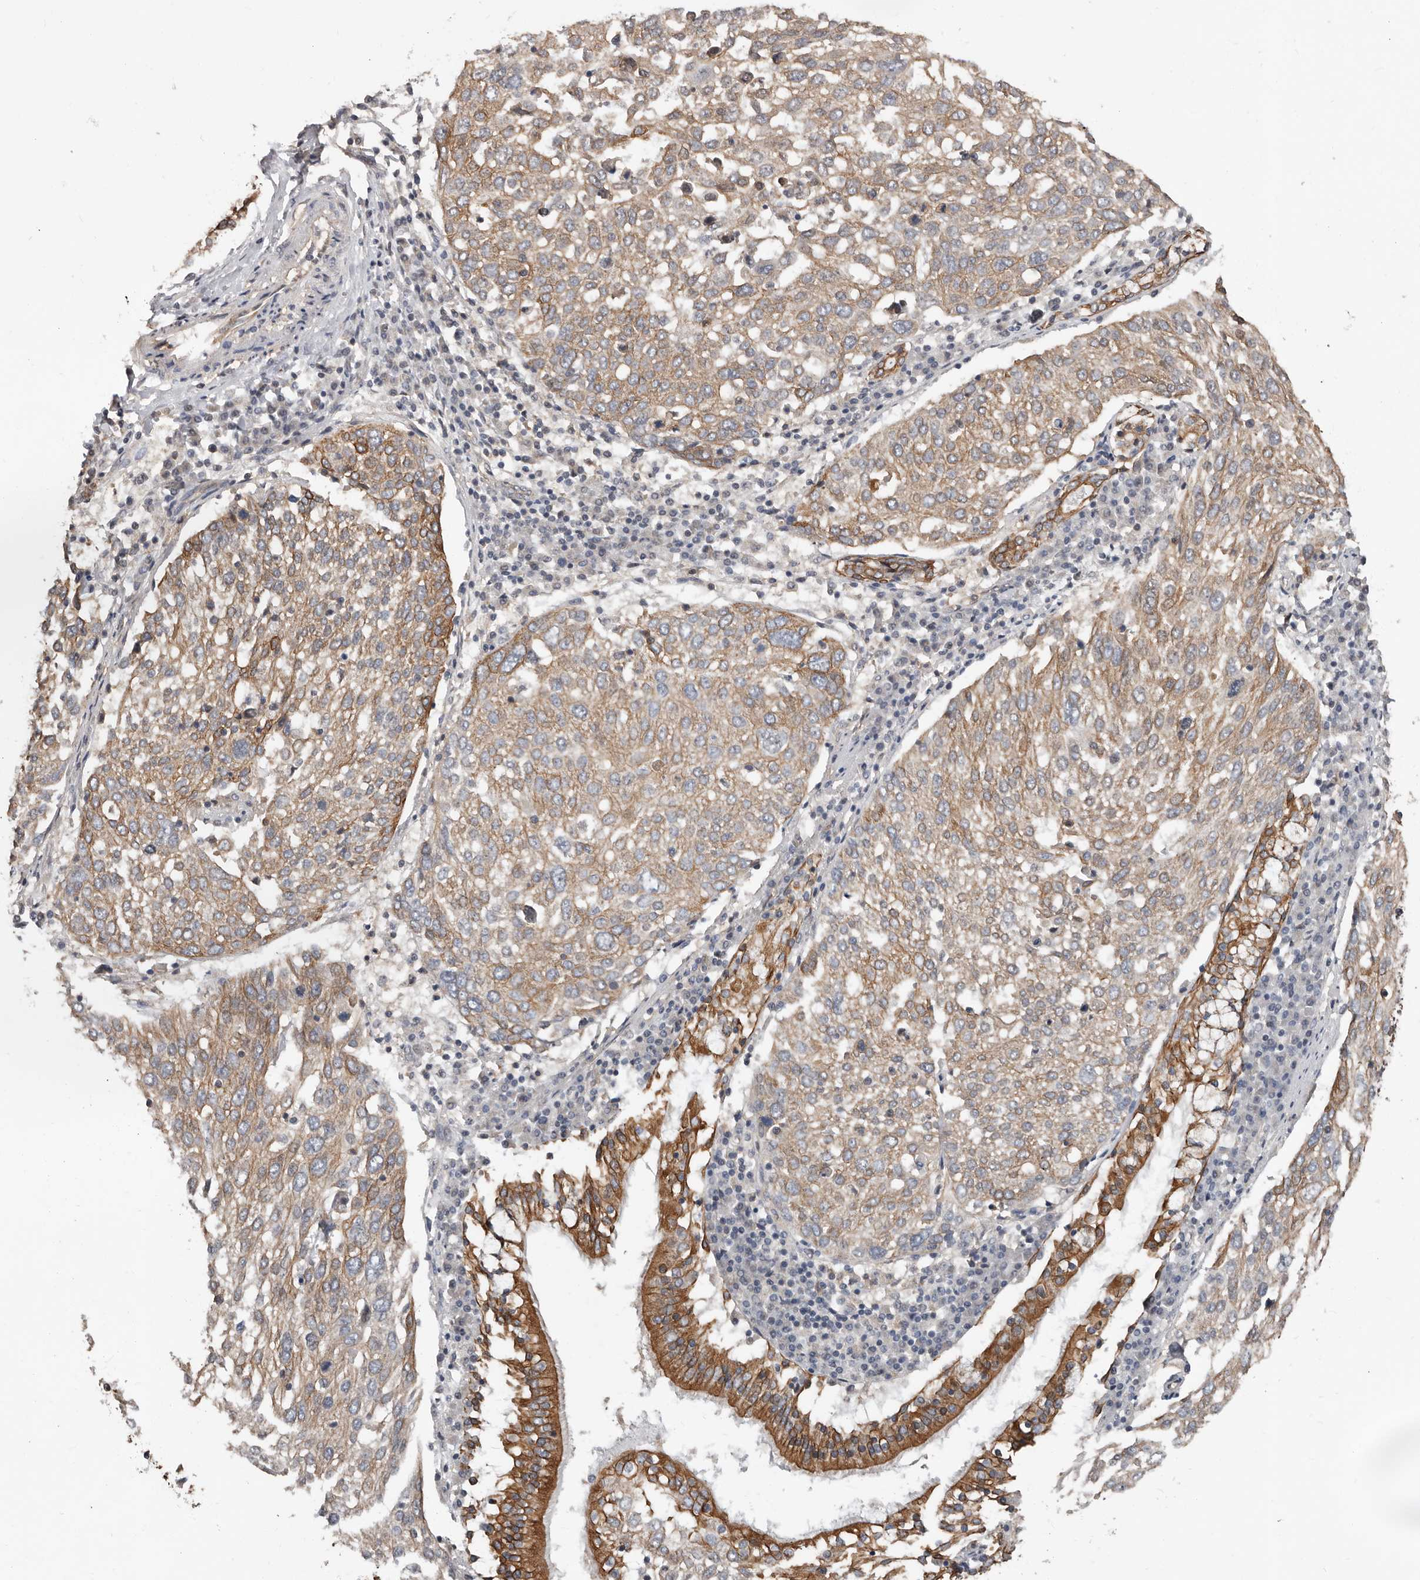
{"staining": {"intensity": "weak", "quantity": ">75%", "location": "cytoplasmic/membranous"}, "tissue": "lung cancer", "cell_type": "Tumor cells", "image_type": "cancer", "snomed": [{"axis": "morphology", "description": "Squamous cell carcinoma, NOS"}, {"axis": "topography", "description": "Lung"}], "caption": "Immunohistochemical staining of lung cancer (squamous cell carcinoma) displays low levels of weak cytoplasmic/membranous protein positivity in about >75% of tumor cells.", "gene": "MRPL18", "patient": {"sex": "male", "age": 65}}